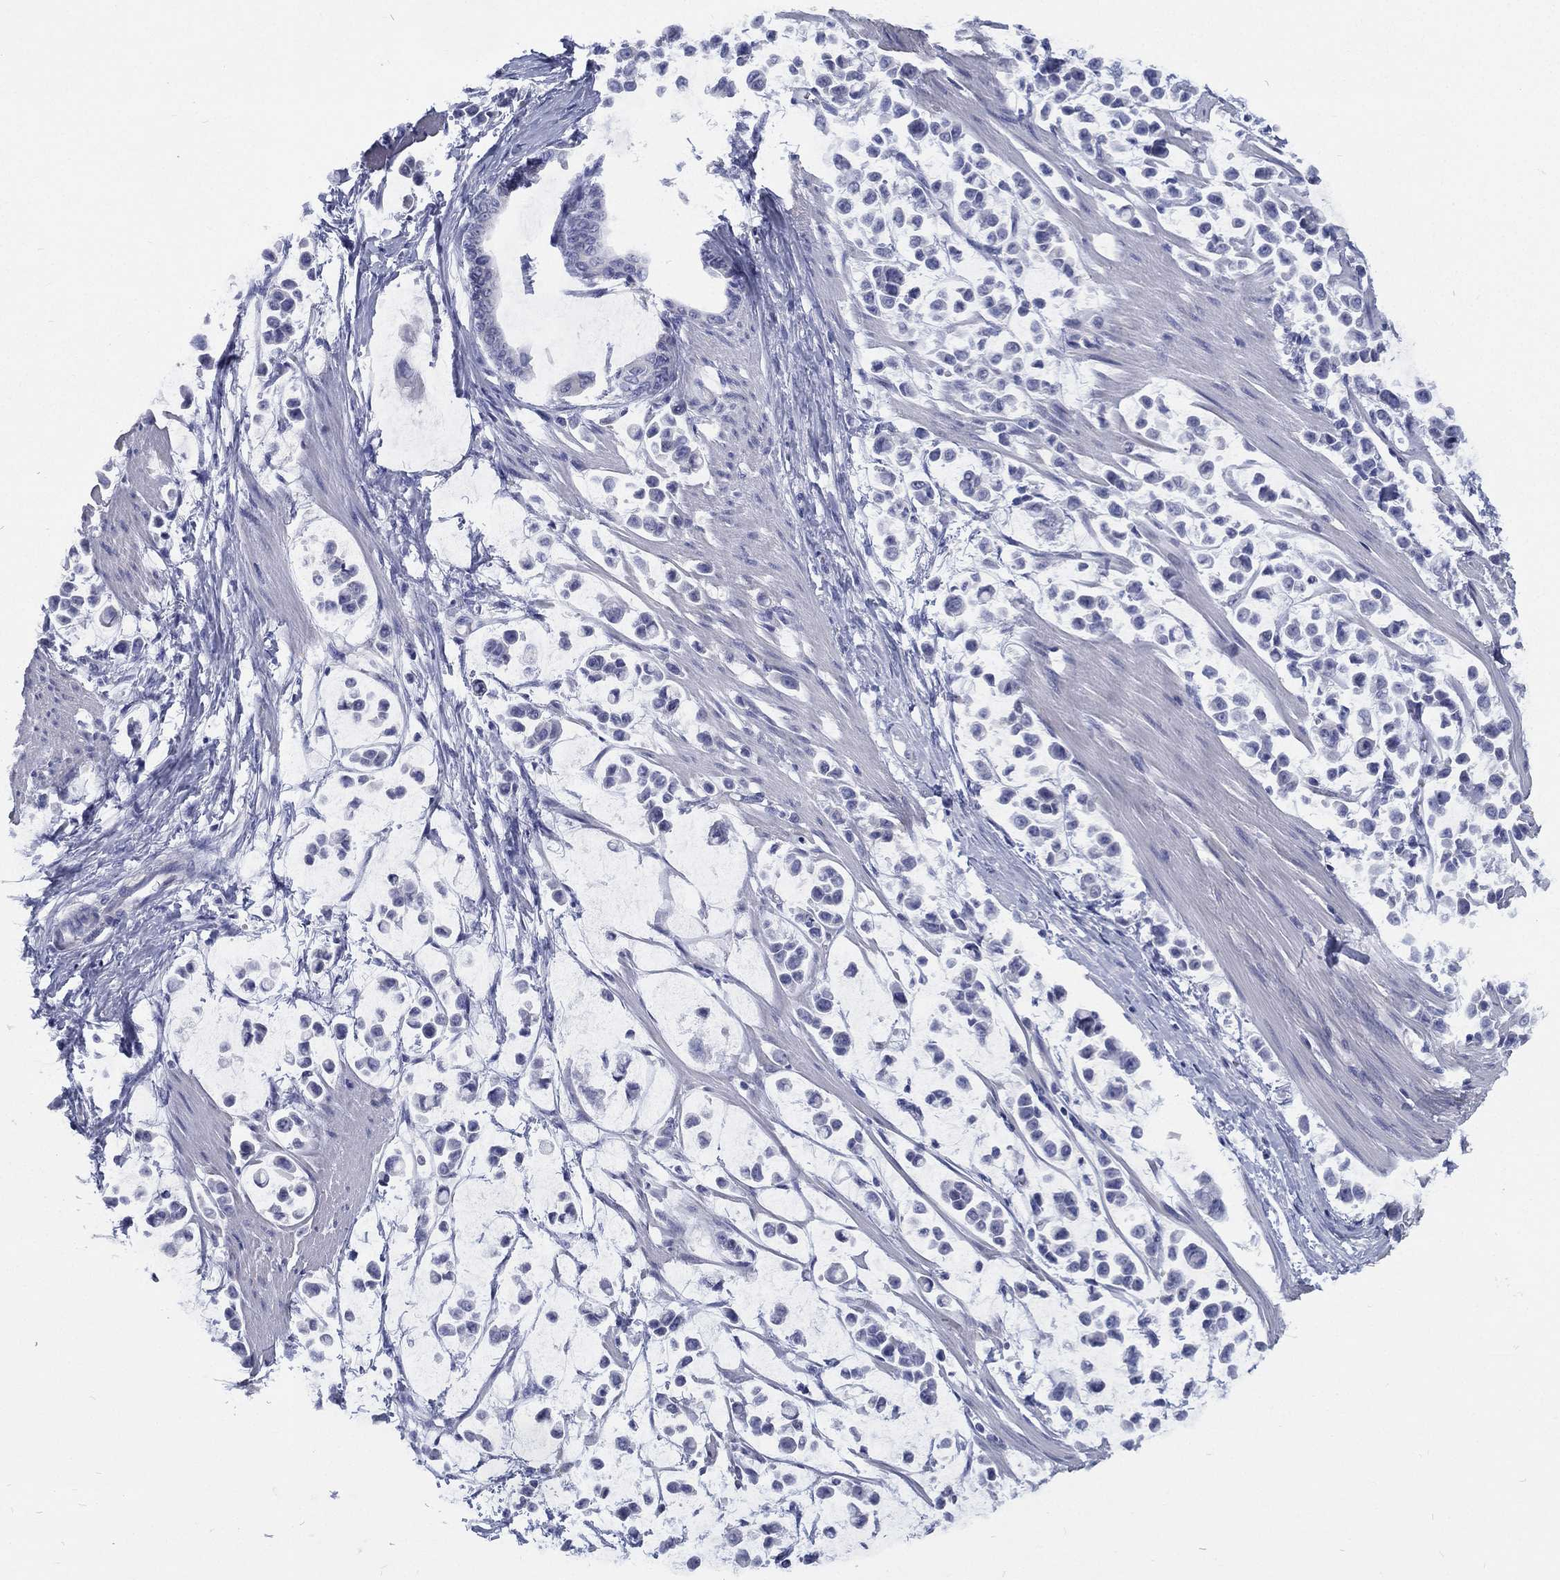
{"staining": {"intensity": "negative", "quantity": "none", "location": "none"}, "tissue": "stomach cancer", "cell_type": "Tumor cells", "image_type": "cancer", "snomed": [{"axis": "morphology", "description": "Adenocarcinoma, NOS"}, {"axis": "topography", "description": "Stomach"}], "caption": "A high-resolution histopathology image shows immunohistochemistry staining of stomach adenocarcinoma, which exhibits no significant positivity in tumor cells.", "gene": "RSPH4A", "patient": {"sex": "male", "age": 82}}